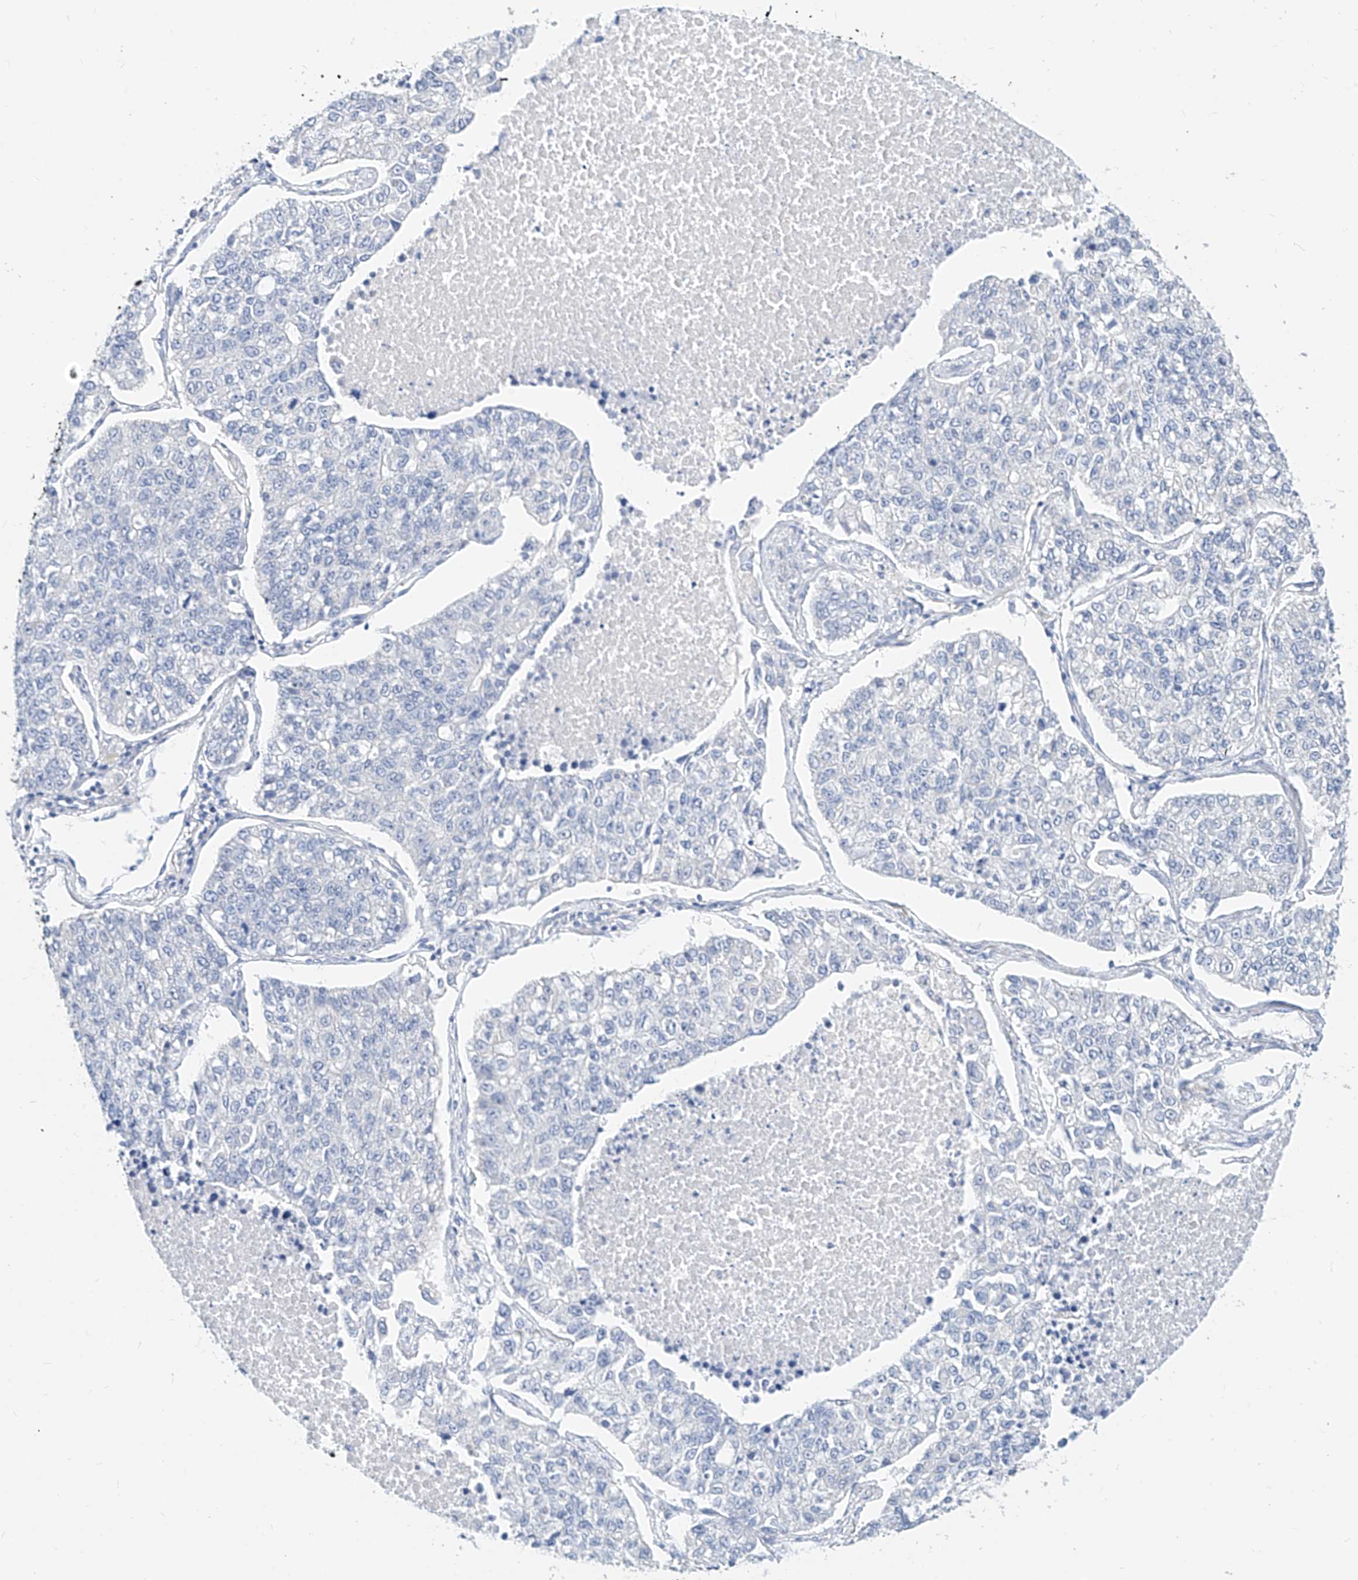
{"staining": {"intensity": "negative", "quantity": "none", "location": "none"}, "tissue": "lung cancer", "cell_type": "Tumor cells", "image_type": "cancer", "snomed": [{"axis": "morphology", "description": "Adenocarcinoma, NOS"}, {"axis": "topography", "description": "Lung"}], "caption": "Tumor cells show no significant staining in lung cancer (adenocarcinoma).", "gene": "ZZEF1", "patient": {"sex": "male", "age": 49}}